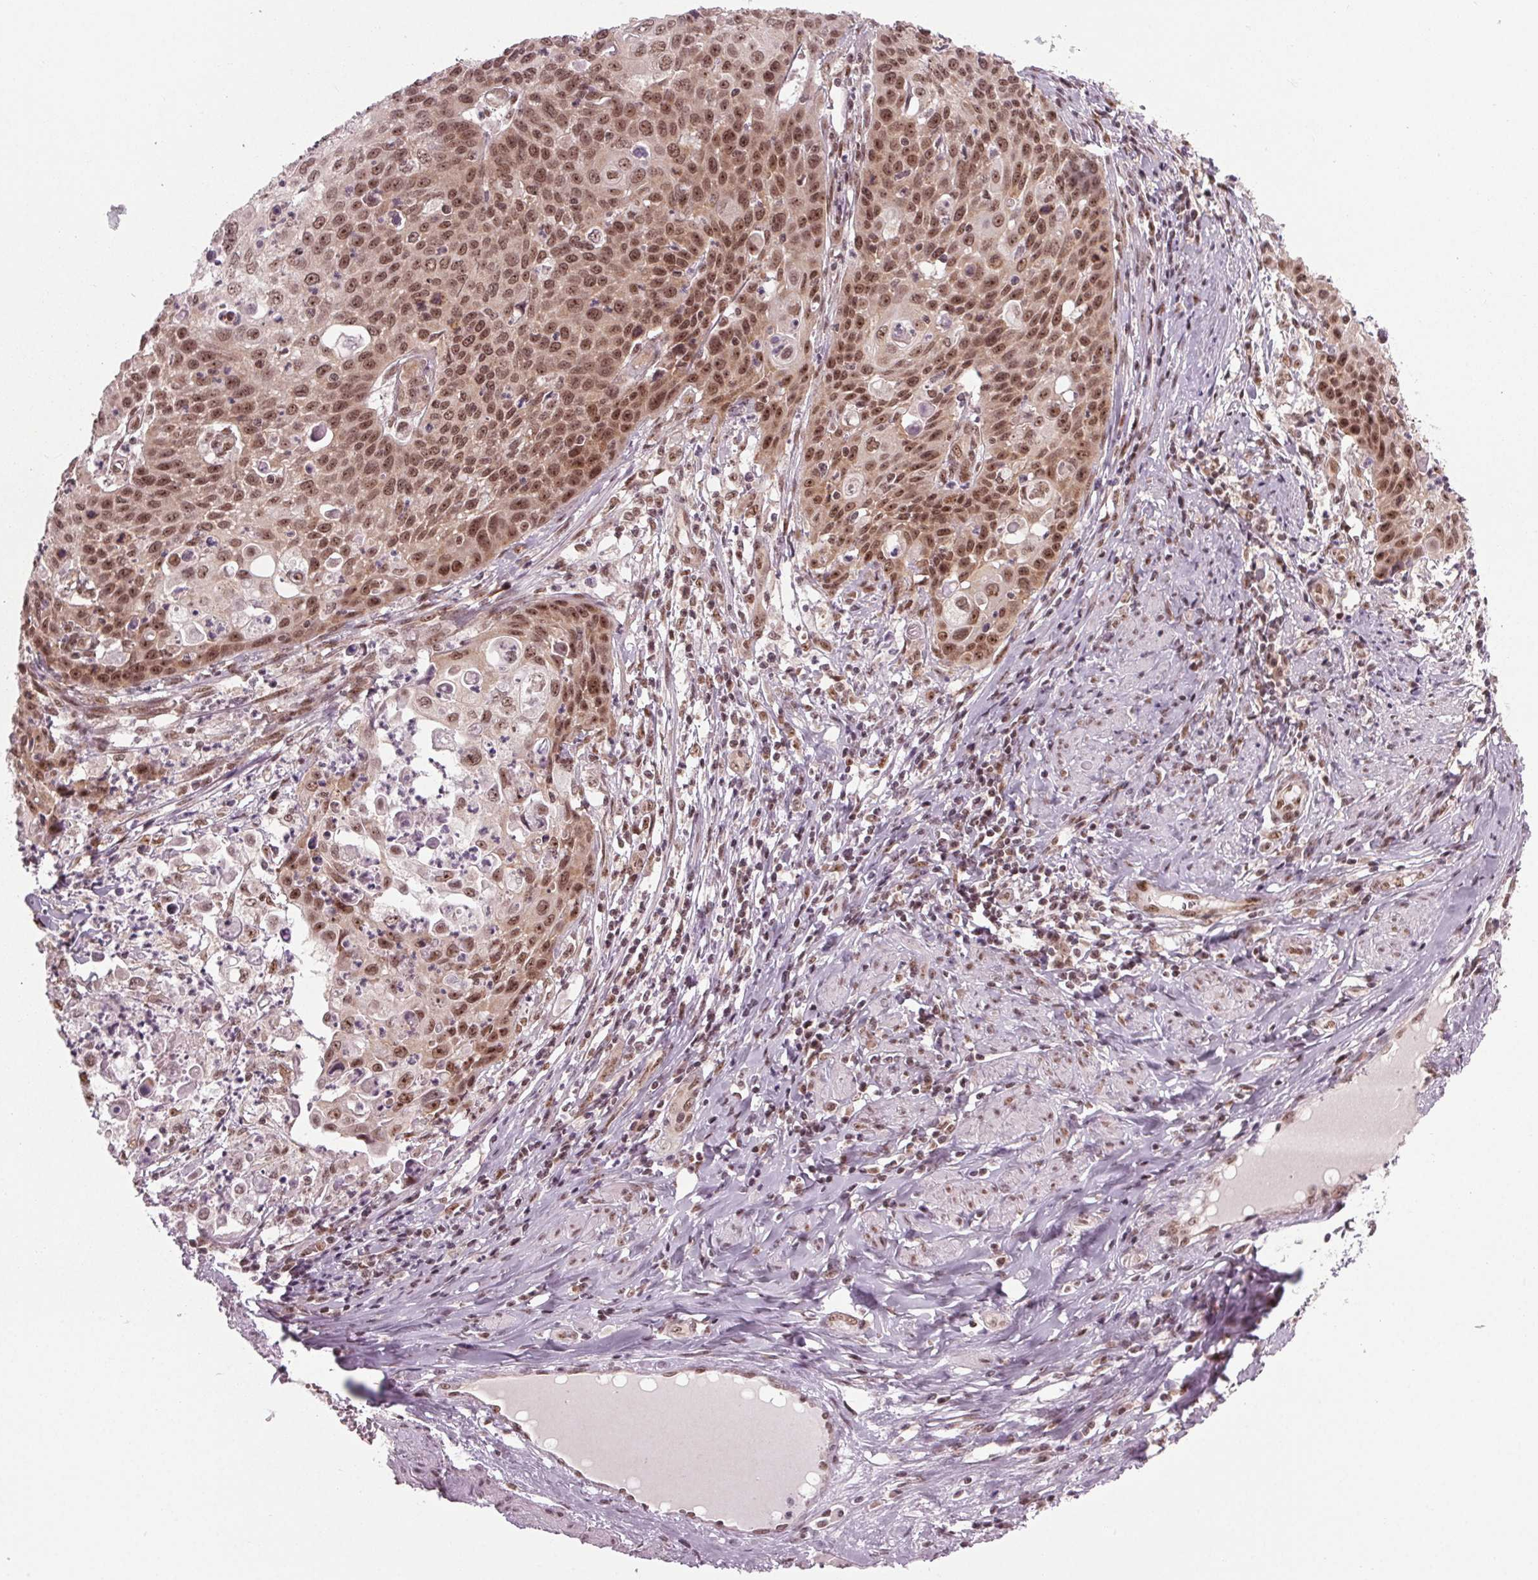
{"staining": {"intensity": "moderate", "quantity": ">75%", "location": "nuclear"}, "tissue": "cervical cancer", "cell_type": "Tumor cells", "image_type": "cancer", "snomed": [{"axis": "morphology", "description": "Squamous cell carcinoma, NOS"}, {"axis": "topography", "description": "Cervix"}], "caption": "The photomicrograph demonstrates a brown stain indicating the presence of a protein in the nuclear of tumor cells in squamous cell carcinoma (cervical).", "gene": "DDX41", "patient": {"sex": "female", "age": 65}}